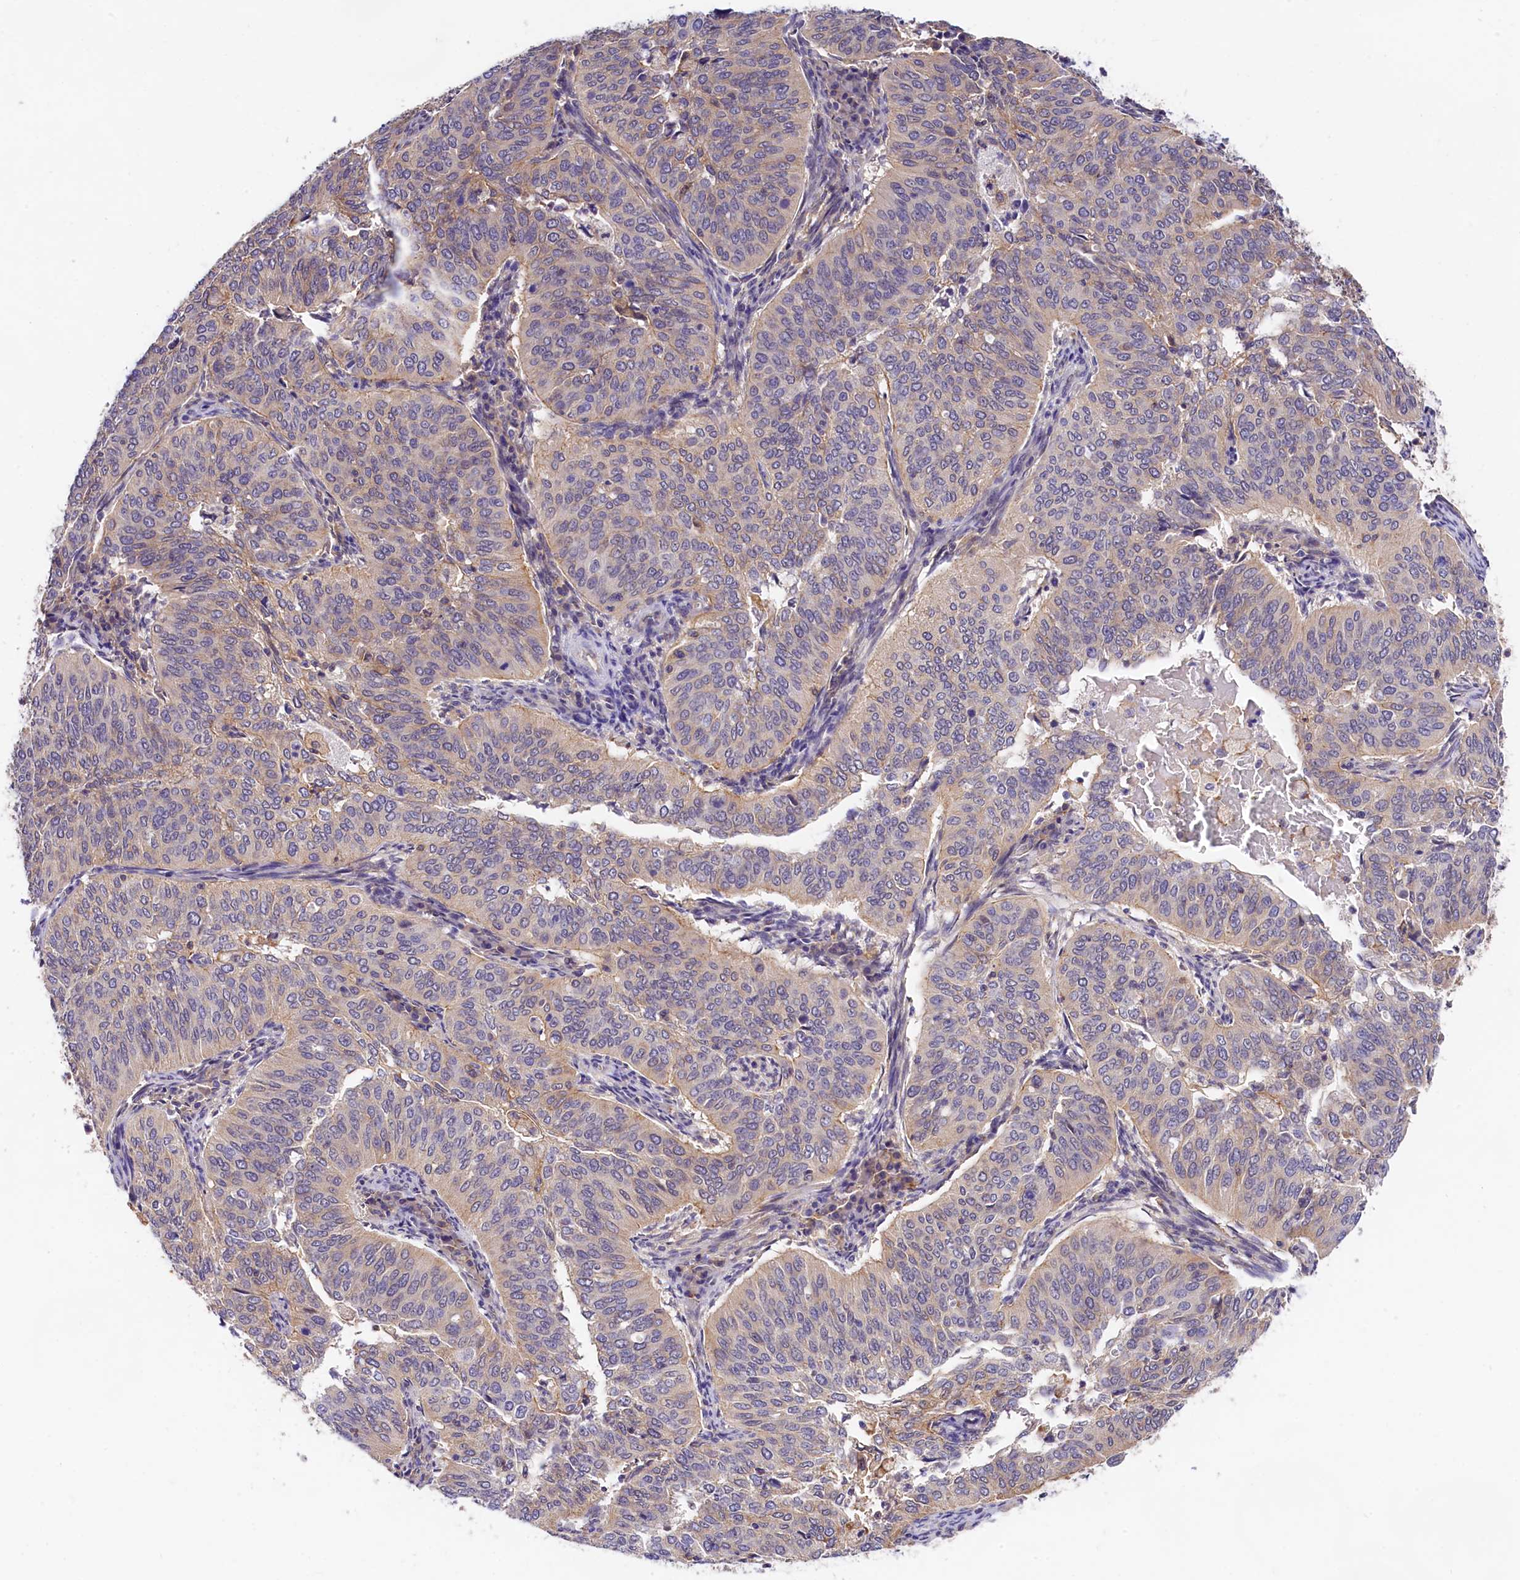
{"staining": {"intensity": "weak", "quantity": "<25%", "location": "cytoplasmic/membranous"}, "tissue": "cervical cancer", "cell_type": "Tumor cells", "image_type": "cancer", "snomed": [{"axis": "morphology", "description": "Normal tissue, NOS"}, {"axis": "morphology", "description": "Squamous cell carcinoma, NOS"}, {"axis": "topography", "description": "Cervix"}], "caption": "High magnification brightfield microscopy of cervical cancer (squamous cell carcinoma) stained with DAB (3,3'-diaminobenzidine) (brown) and counterstained with hematoxylin (blue): tumor cells show no significant staining.", "gene": "OAS3", "patient": {"sex": "female", "age": 39}}